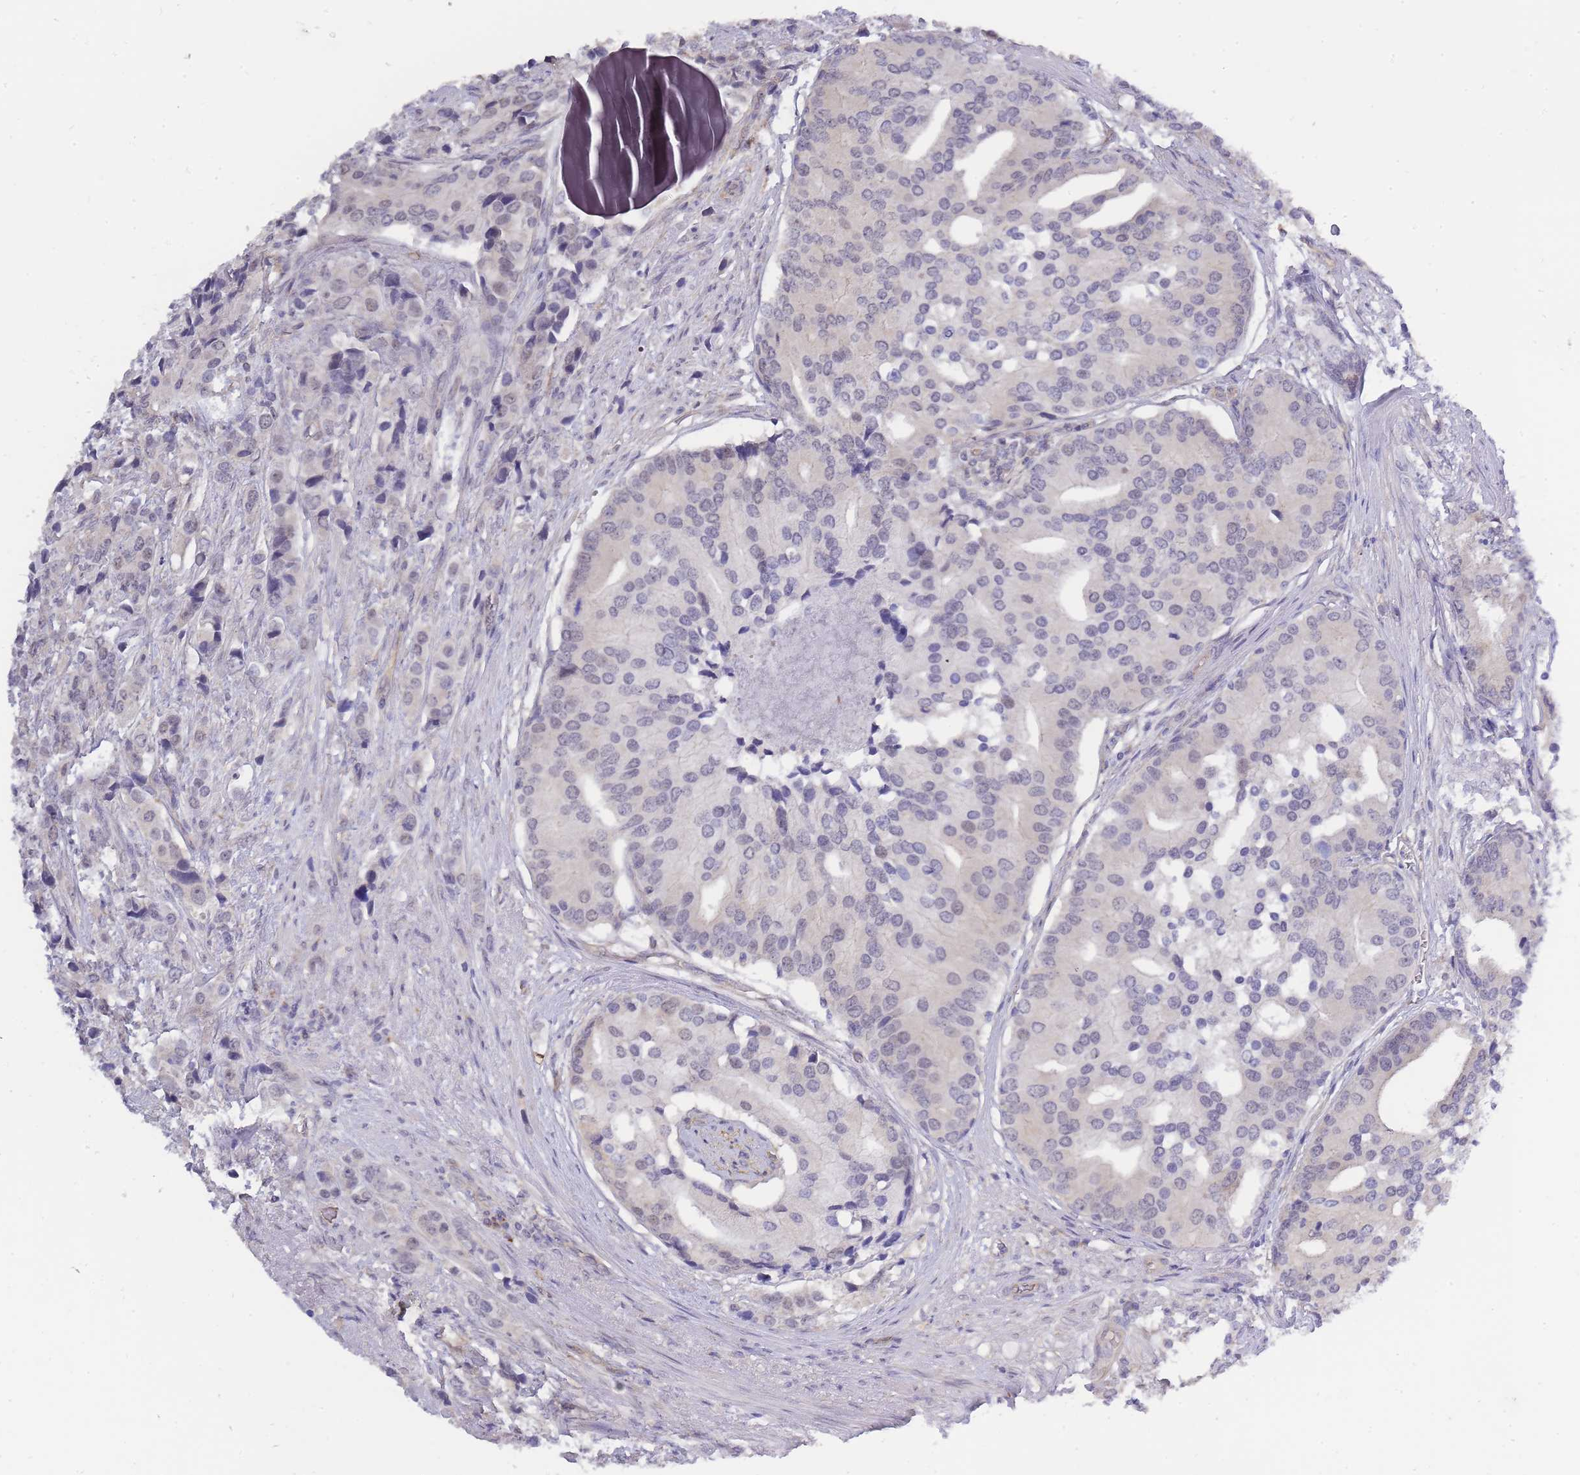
{"staining": {"intensity": "negative", "quantity": "none", "location": "none"}, "tissue": "prostate cancer", "cell_type": "Tumor cells", "image_type": "cancer", "snomed": [{"axis": "morphology", "description": "Adenocarcinoma, High grade"}, {"axis": "topography", "description": "Prostate"}], "caption": "Immunohistochemistry (IHC) histopathology image of neoplastic tissue: prostate adenocarcinoma (high-grade) stained with DAB (3,3'-diaminobenzidine) shows no significant protein staining in tumor cells.", "gene": "C19orf25", "patient": {"sex": "male", "age": 62}}